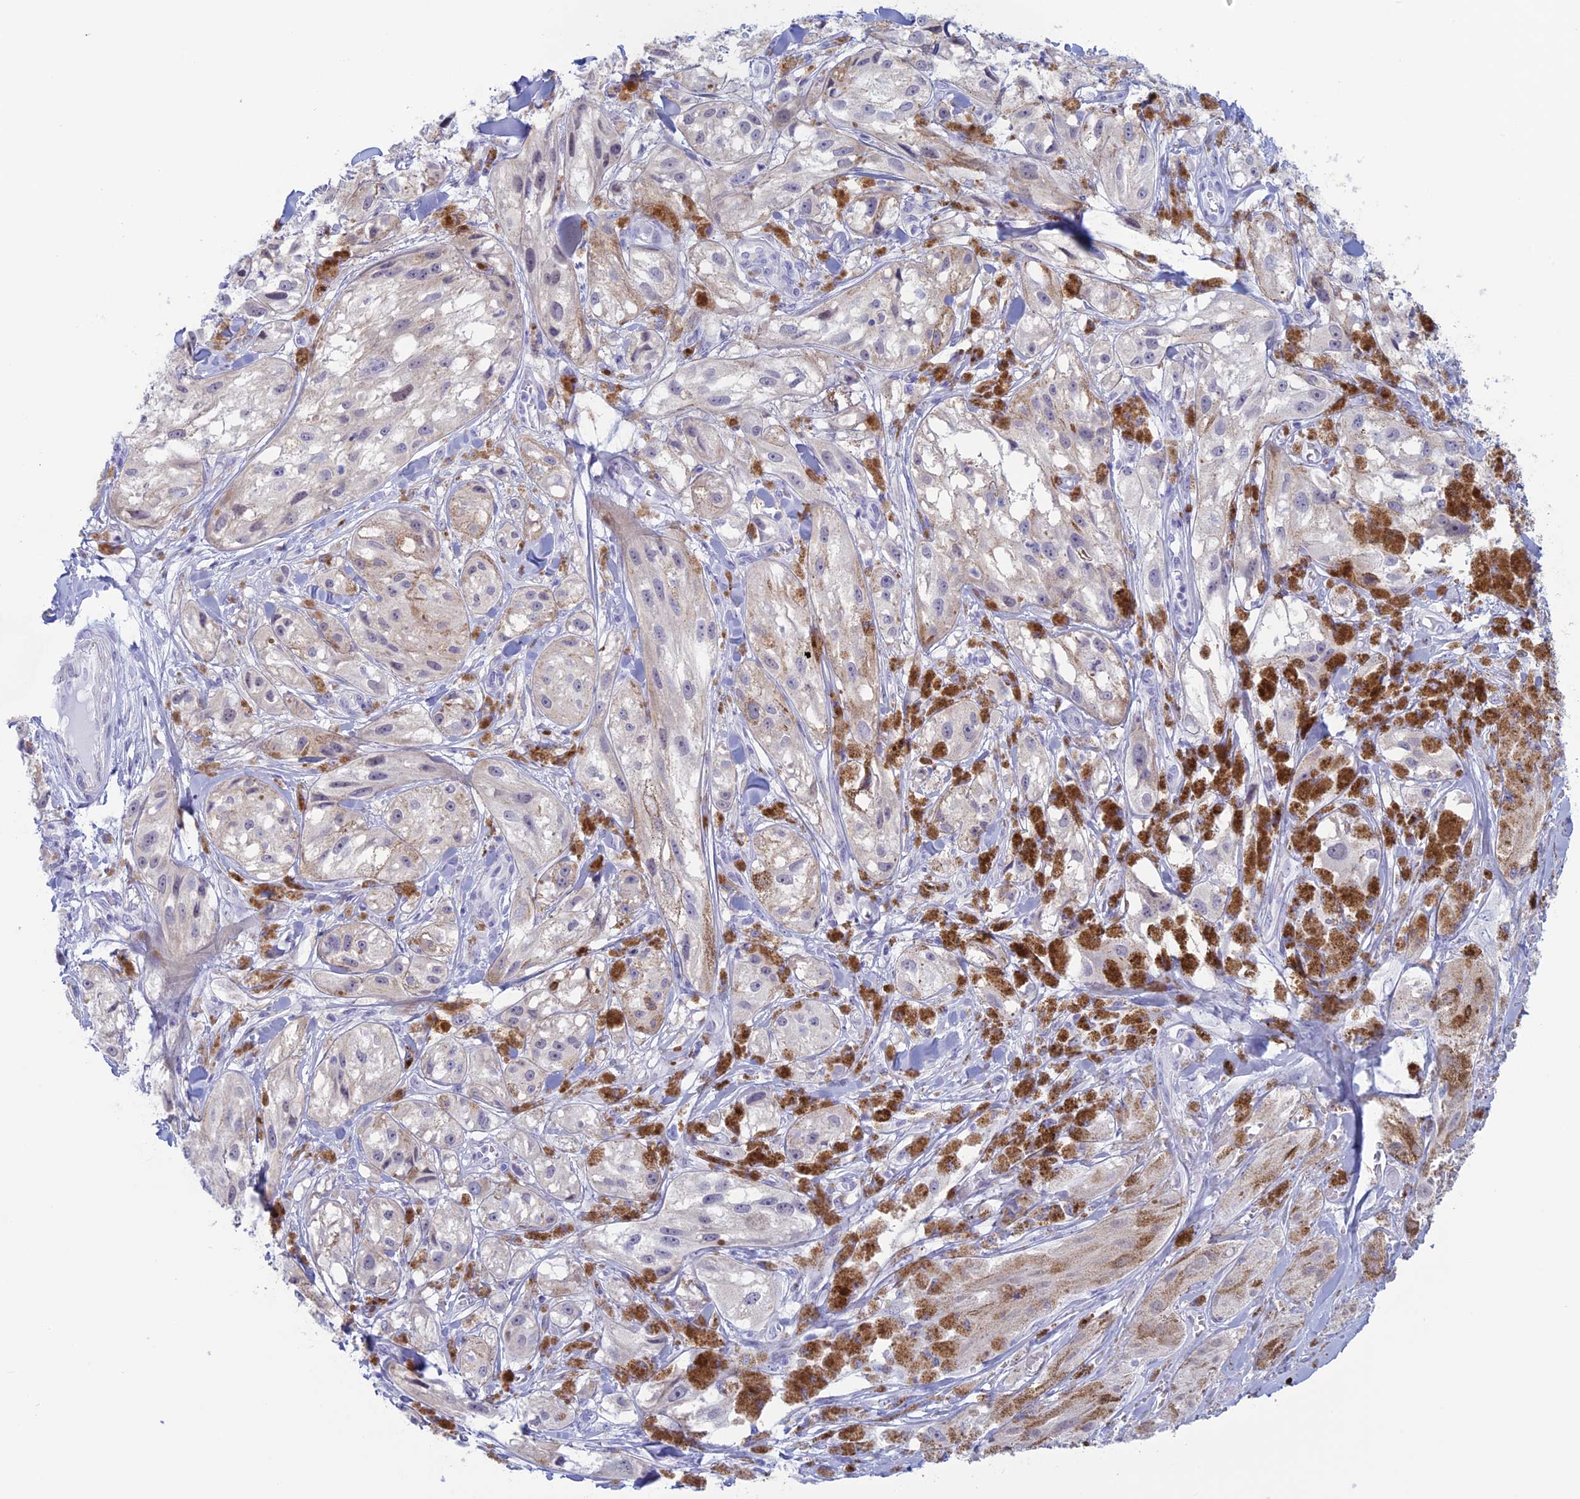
{"staining": {"intensity": "negative", "quantity": "none", "location": "none"}, "tissue": "melanoma", "cell_type": "Tumor cells", "image_type": "cancer", "snomed": [{"axis": "morphology", "description": "Malignant melanoma, NOS"}, {"axis": "topography", "description": "Skin"}], "caption": "This is an IHC micrograph of malignant melanoma. There is no staining in tumor cells.", "gene": "LHFPL2", "patient": {"sex": "male", "age": 88}}